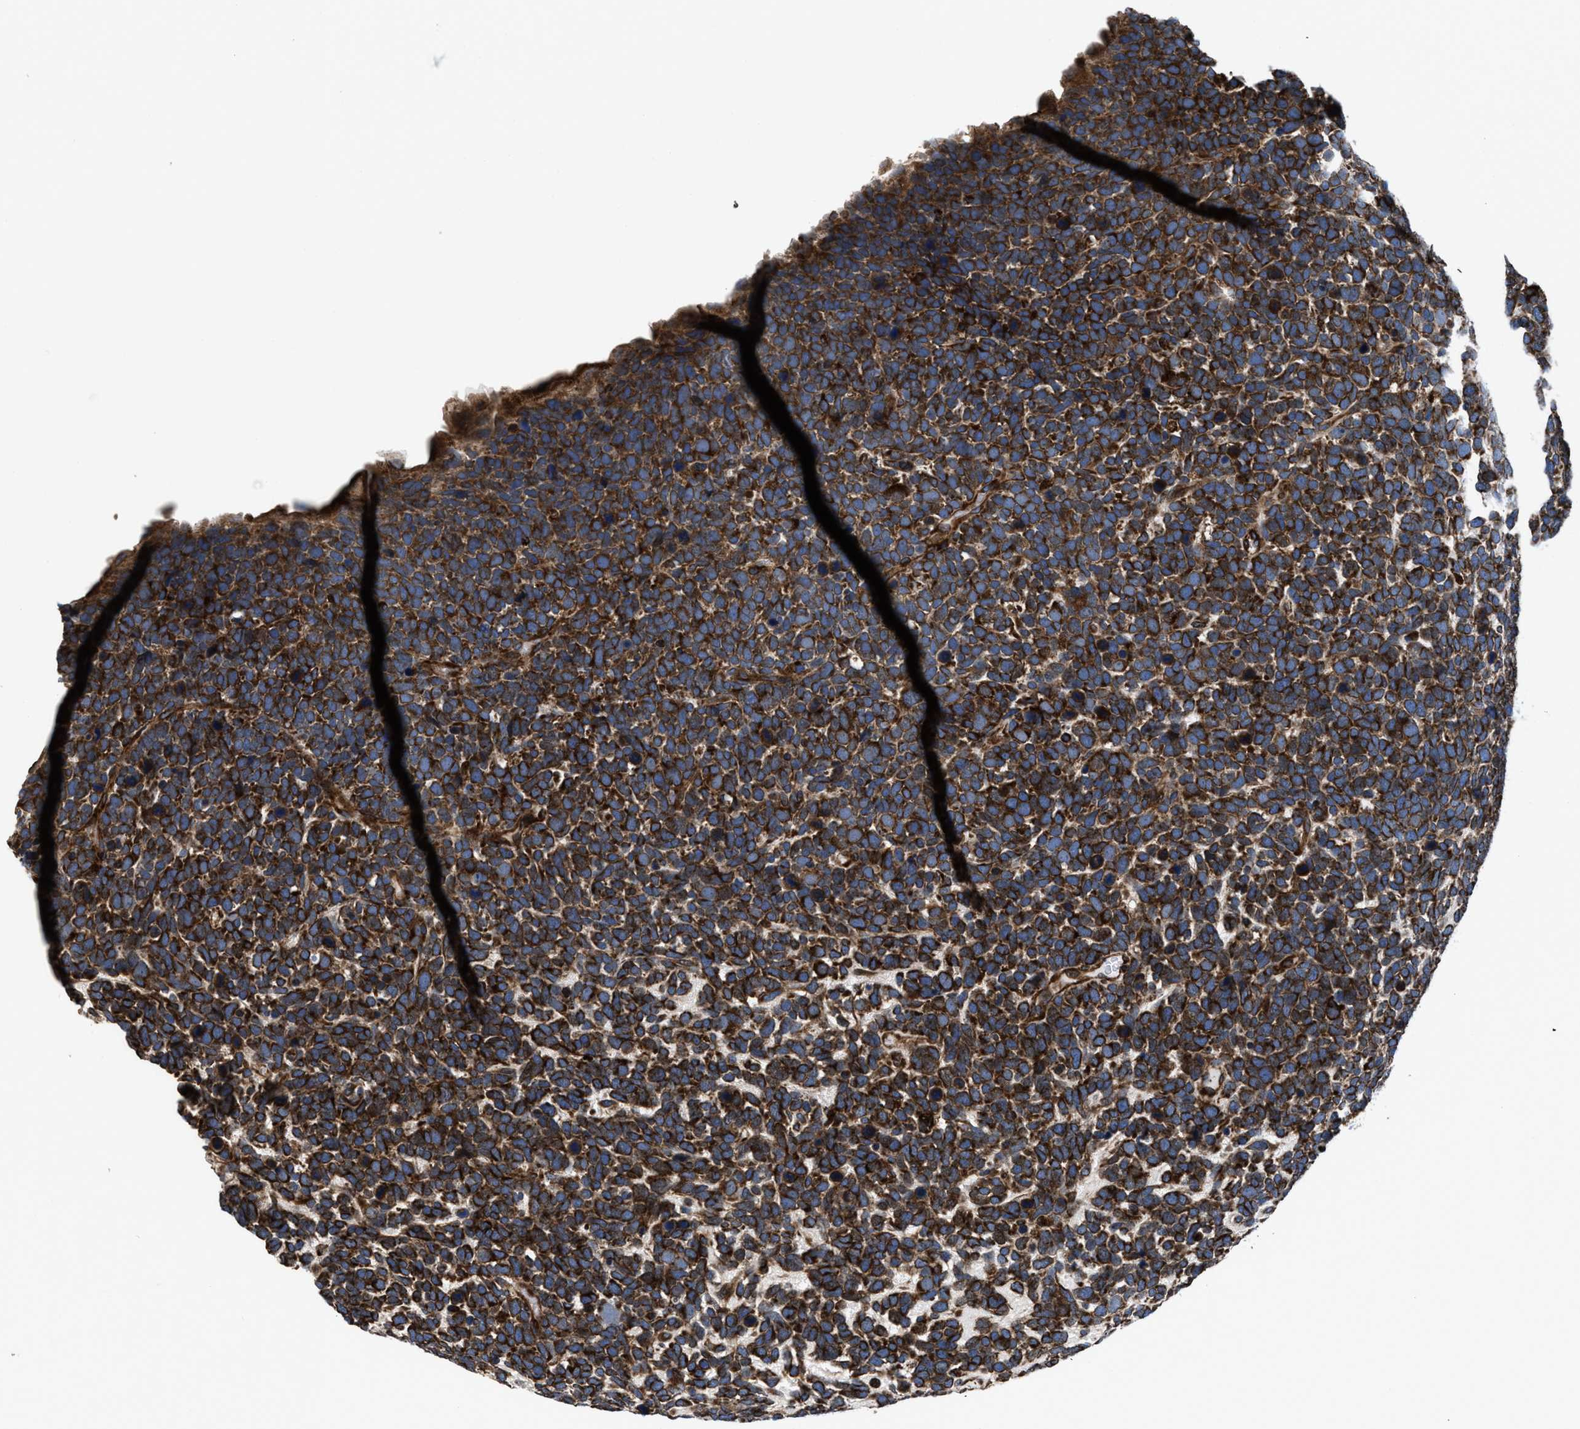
{"staining": {"intensity": "strong", "quantity": ">75%", "location": "cytoplasmic/membranous"}, "tissue": "urothelial cancer", "cell_type": "Tumor cells", "image_type": "cancer", "snomed": [{"axis": "morphology", "description": "Urothelial carcinoma, High grade"}, {"axis": "topography", "description": "Urinary bladder"}], "caption": "Protein staining of urothelial carcinoma (high-grade) tissue exhibits strong cytoplasmic/membranous expression in about >75% of tumor cells.", "gene": "PRR15L", "patient": {"sex": "female", "age": 82}}